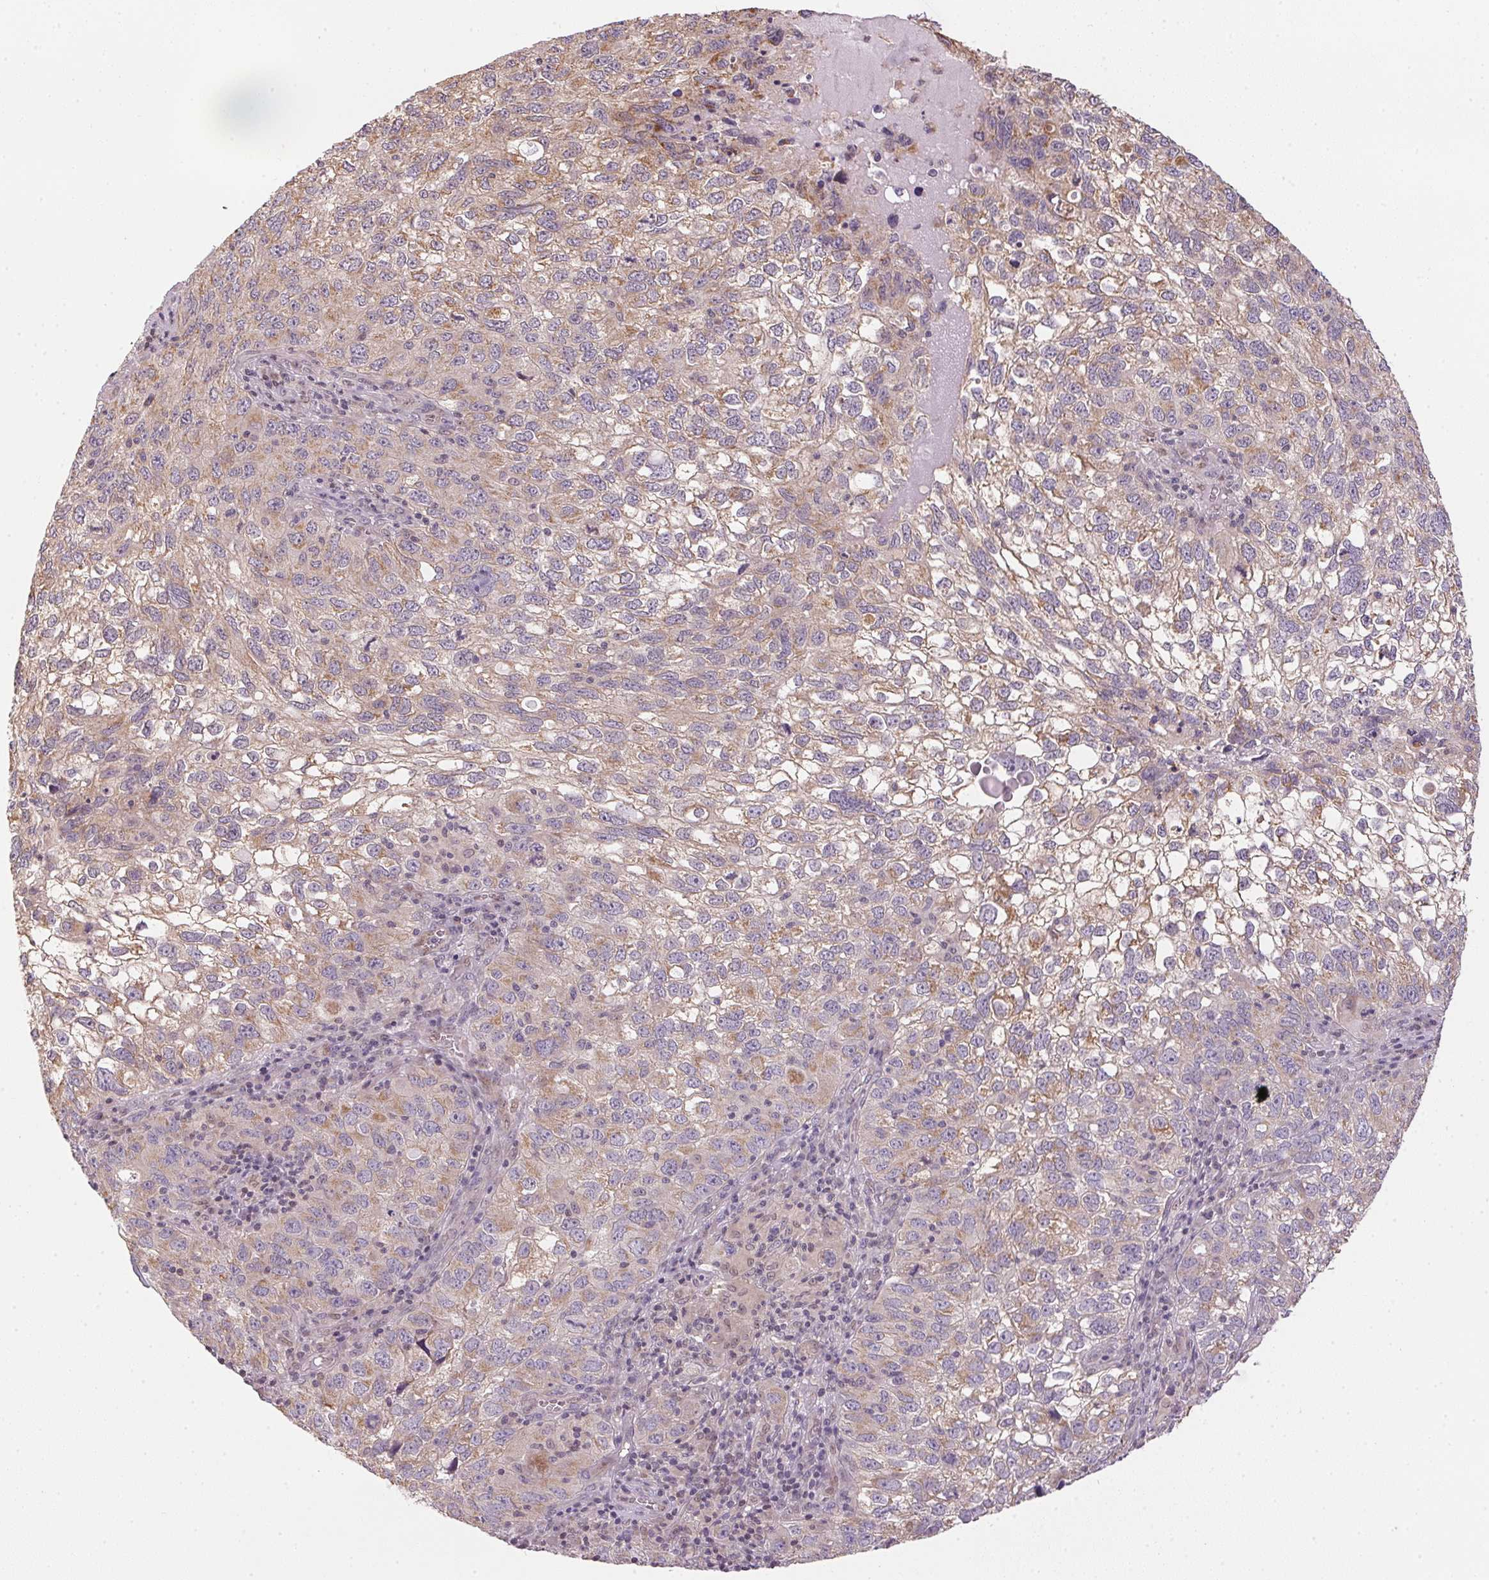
{"staining": {"intensity": "moderate", "quantity": "<25%", "location": "cytoplasmic/membranous"}, "tissue": "cervical cancer", "cell_type": "Tumor cells", "image_type": "cancer", "snomed": [{"axis": "morphology", "description": "Squamous cell carcinoma, NOS"}, {"axis": "topography", "description": "Cervix"}], "caption": "This photomicrograph demonstrates immunohistochemistry staining of cervical cancer, with low moderate cytoplasmic/membranous staining in about <25% of tumor cells.", "gene": "SC5D", "patient": {"sex": "female", "age": 55}}